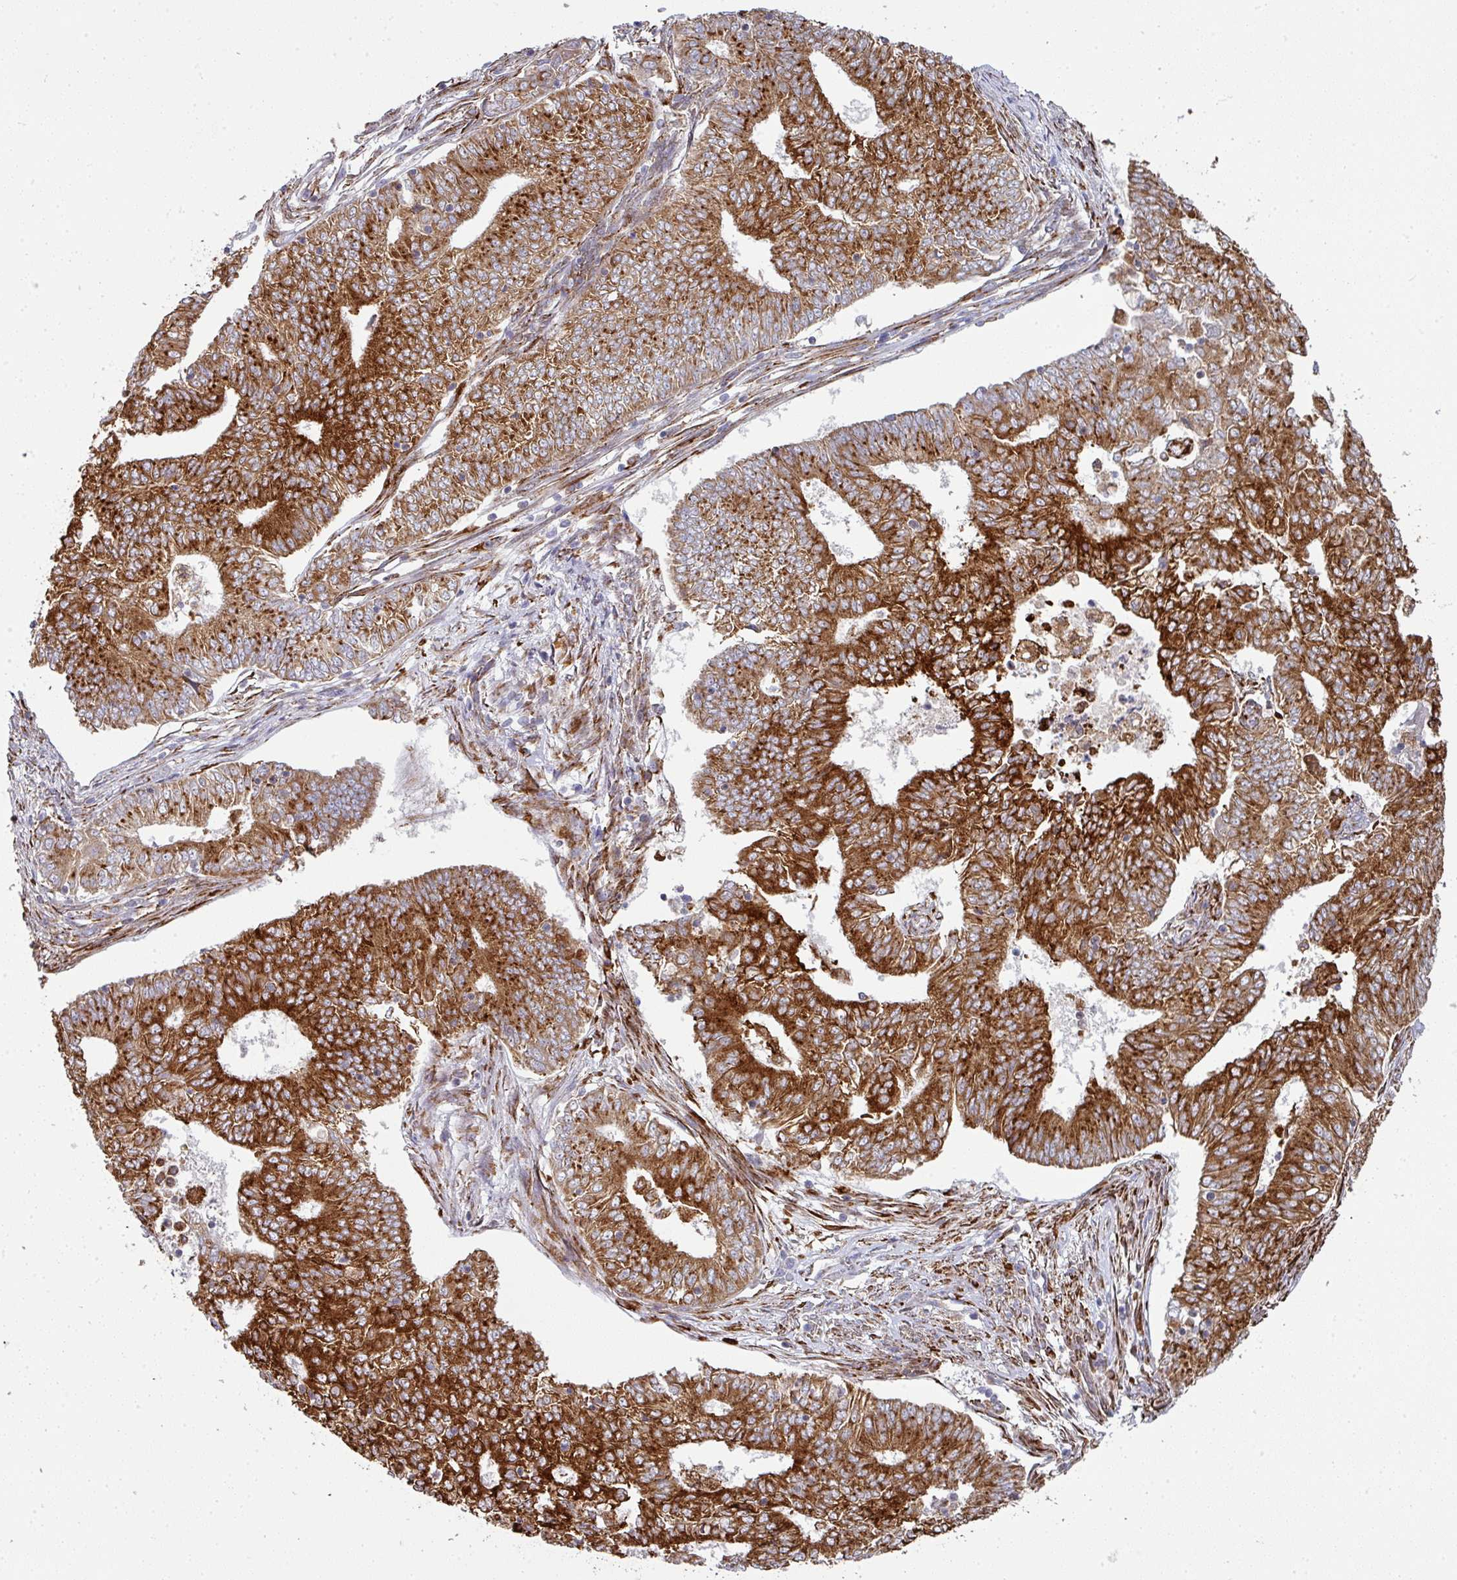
{"staining": {"intensity": "strong", "quantity": ">75%", "location": "cytoplasmic/membranous"}, "tissue": "endometrial cancer", "cell_type": "Tumor cells", "image_type": "cancer", "snomed": [{"axis": "morphology", "description": "Adenocarcinoma, NOS"}, {"axis": "topography", "description": "Endometrium"}], "caption": "Protein analysis of endometrial adenocarcinoma tissue reveals strong cytoplasmic/membranous expression in about >75% of tumor cells. (Stains: DAB (3,3'-diaminobenzidine) in brown, nuclei in blue, Microscopy: brightfield microscopy at high magnification).", "gene": "ZNF268", "patient": {"sex": "female", "age": 62}}